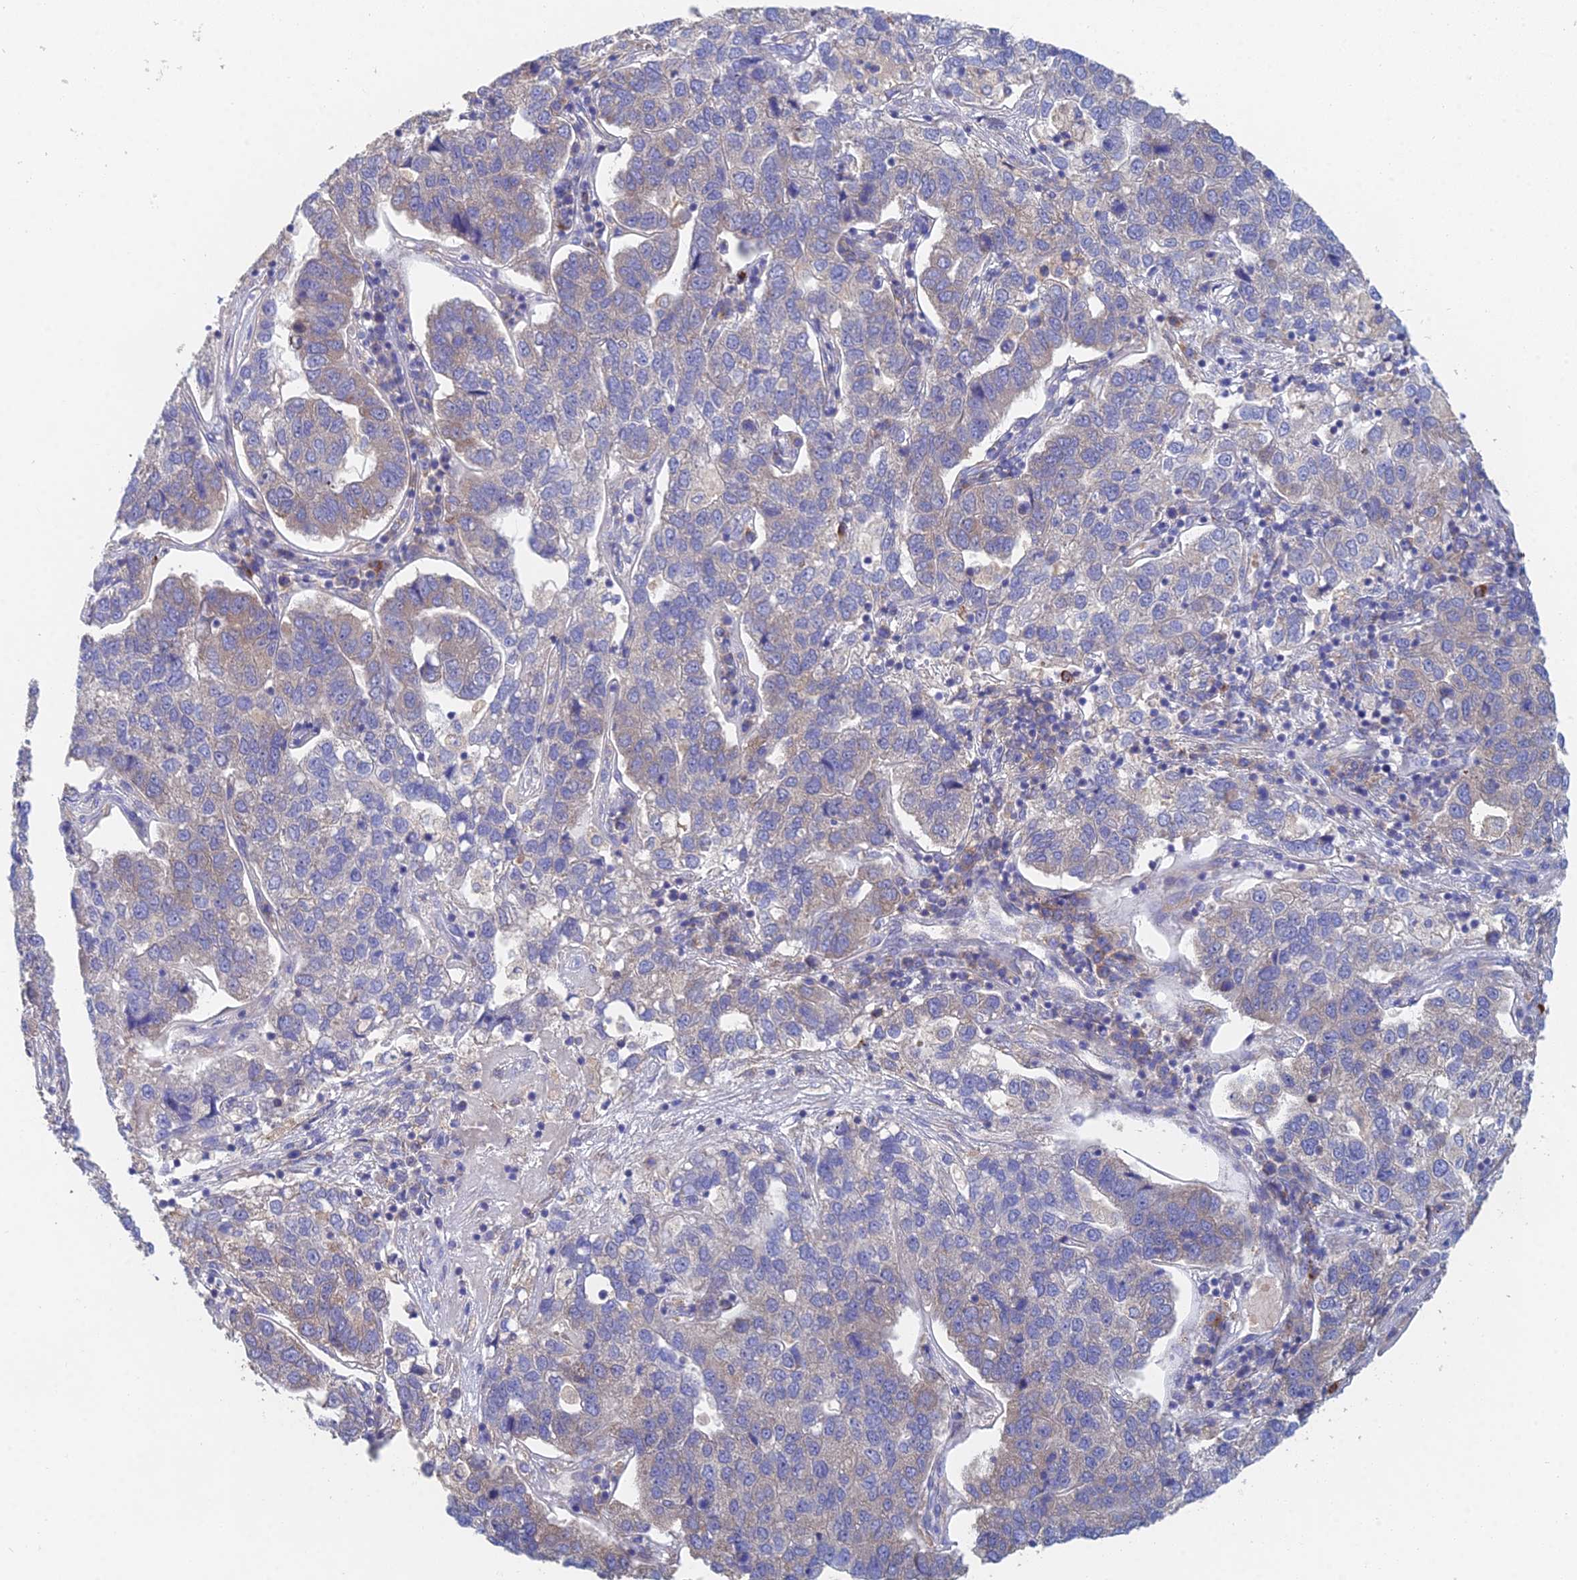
{"staining": {"intensity": "moderate", "quantity": "<25%", "location": "cytoplasmic/membranous"}, "tissue": "pancreatic cancer", "cell_type": "Tumor cells", "image_type": "cancer", "snomed": [{"axis": "morphology", "description": "Adenocarcinoma, NOS"}, {"axis": "topography", "description": "Pancreas"}], "caption": "An immunohistochemistry image of neoplastic tissue is shown. Protein staining in brown shows moderate cytoplasmic/membranous positivity in pancreatic cancer within tumor cells.", "gene": "ELOF1", "patient": {"sex": "female", "age": 61}}